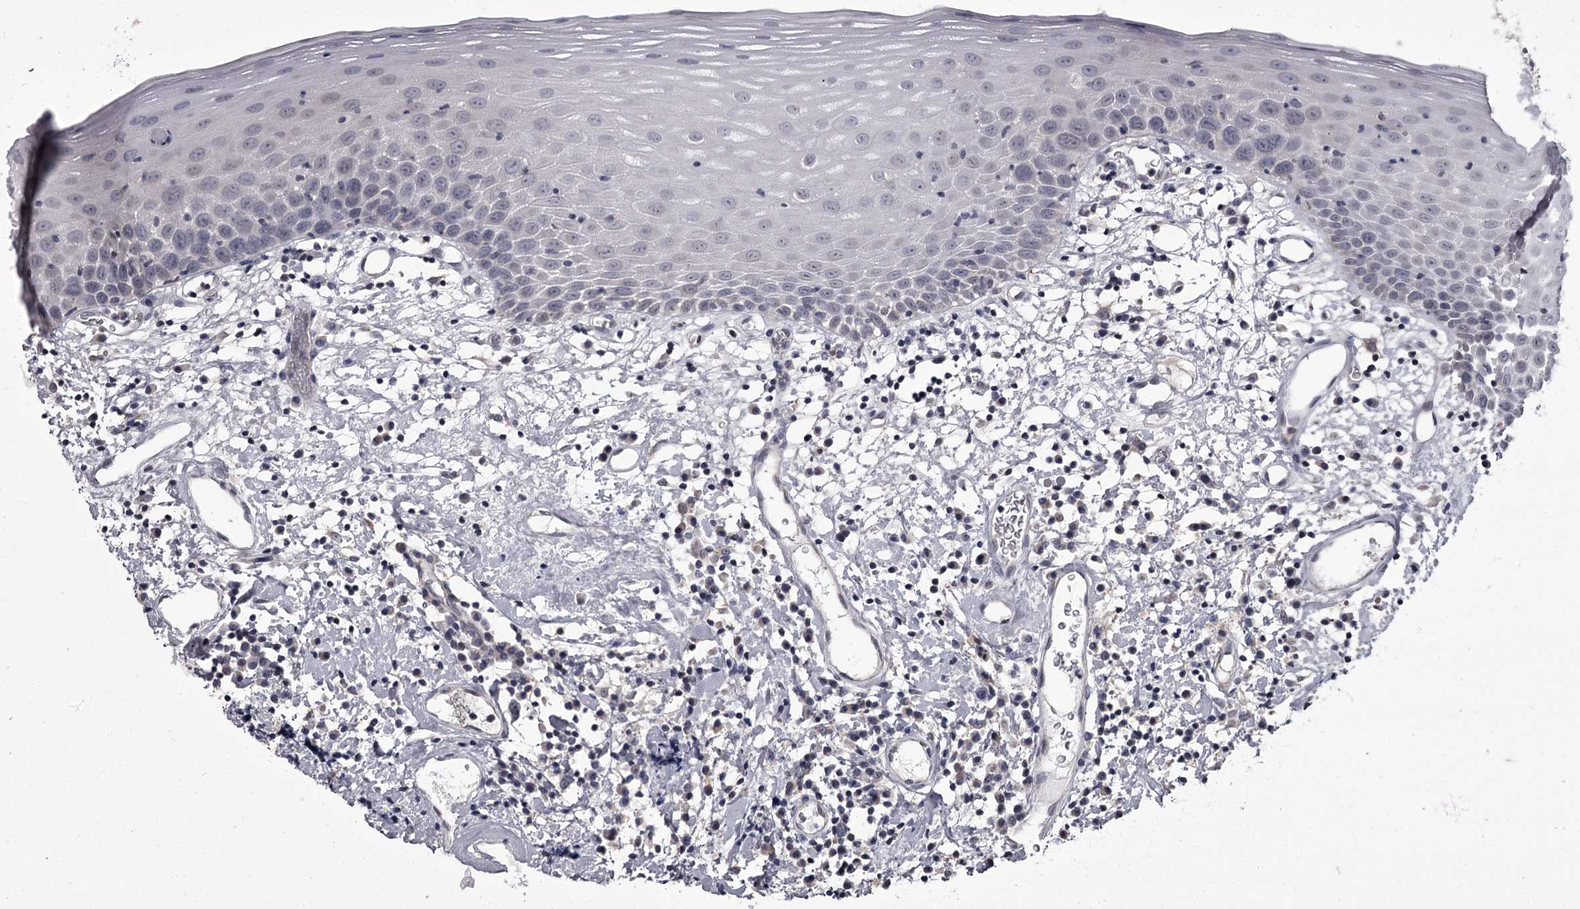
{"staining": {"intensity": "negative", "quantity": "none", "location": "none"}, "tissue": "oral mucosa", "cell_type": "Squamous epithelial cells", "image_type": "normal", "snomed": [{"axis": "morphology", "description": "Normal tissue, NOS"}, {"axis": "topography", "description": "Oral tissue"}], "caption": "This histopathology image is of unremarkable oral mucosa stained with immunohistochemistry to label a protein in brown with the nuclei are counter-stained blue. There is no staining in squamous epithelial cells.", "gene": "CCDC92", "patient": {"sex": "male", "age": 74}}